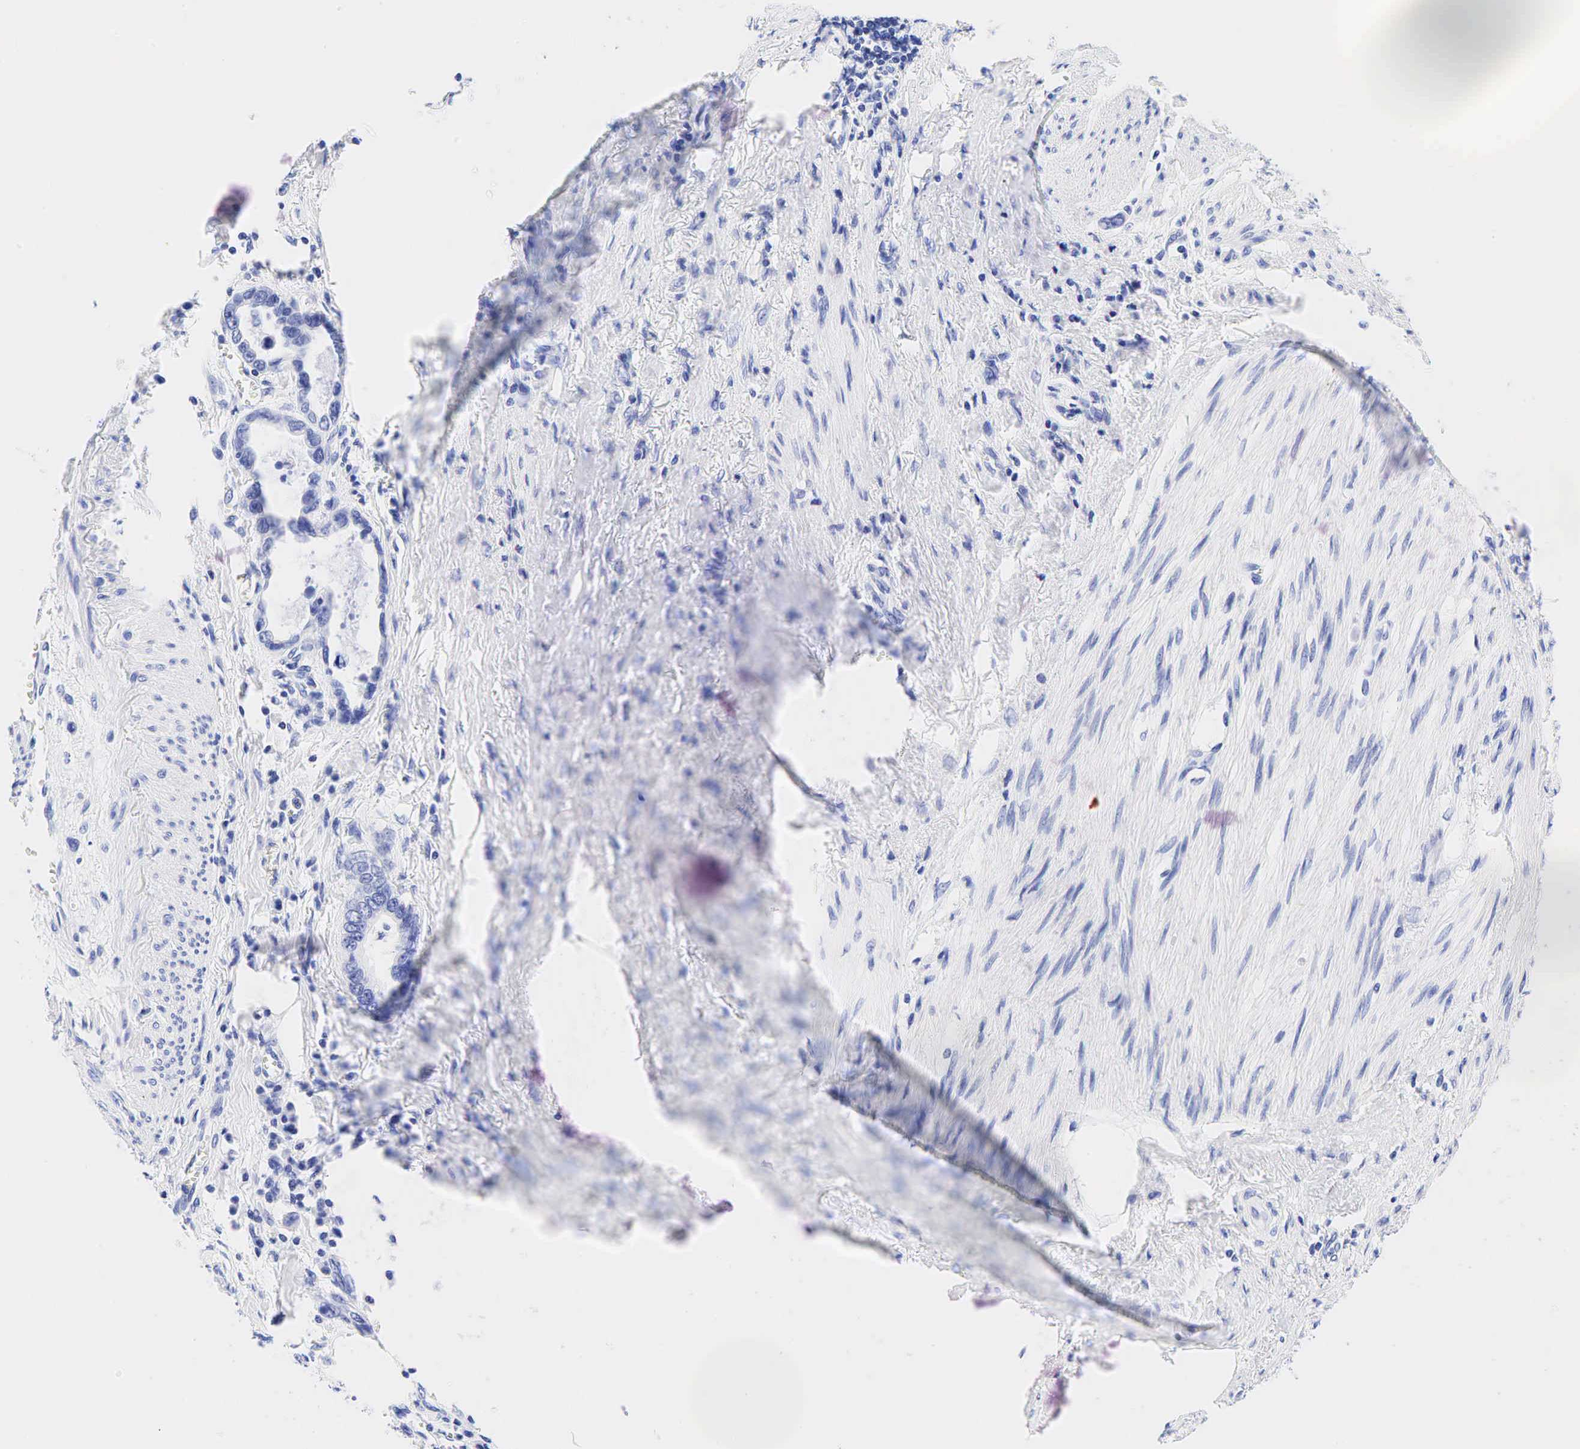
{"staining": {"intensity": "negative", "quantity": "none", "location": "none"}, "tissue": "stomach cancer", "cell_type": "Tumor cells", "image_type": "cancer", "snomed": [{"axis": "morphology", "description": "Adenocarcinoma, NOS"}, {"axis": "topography", "description": "Stomach"}], "caption": "DAB (3,3'-diaminobenzidine) immunohistochemical staining of stomach adenocarcinoma shows no significant positivity in tumor cells.", "gene": "ESR1", "patient": {"sex": "male", "age": 78}}